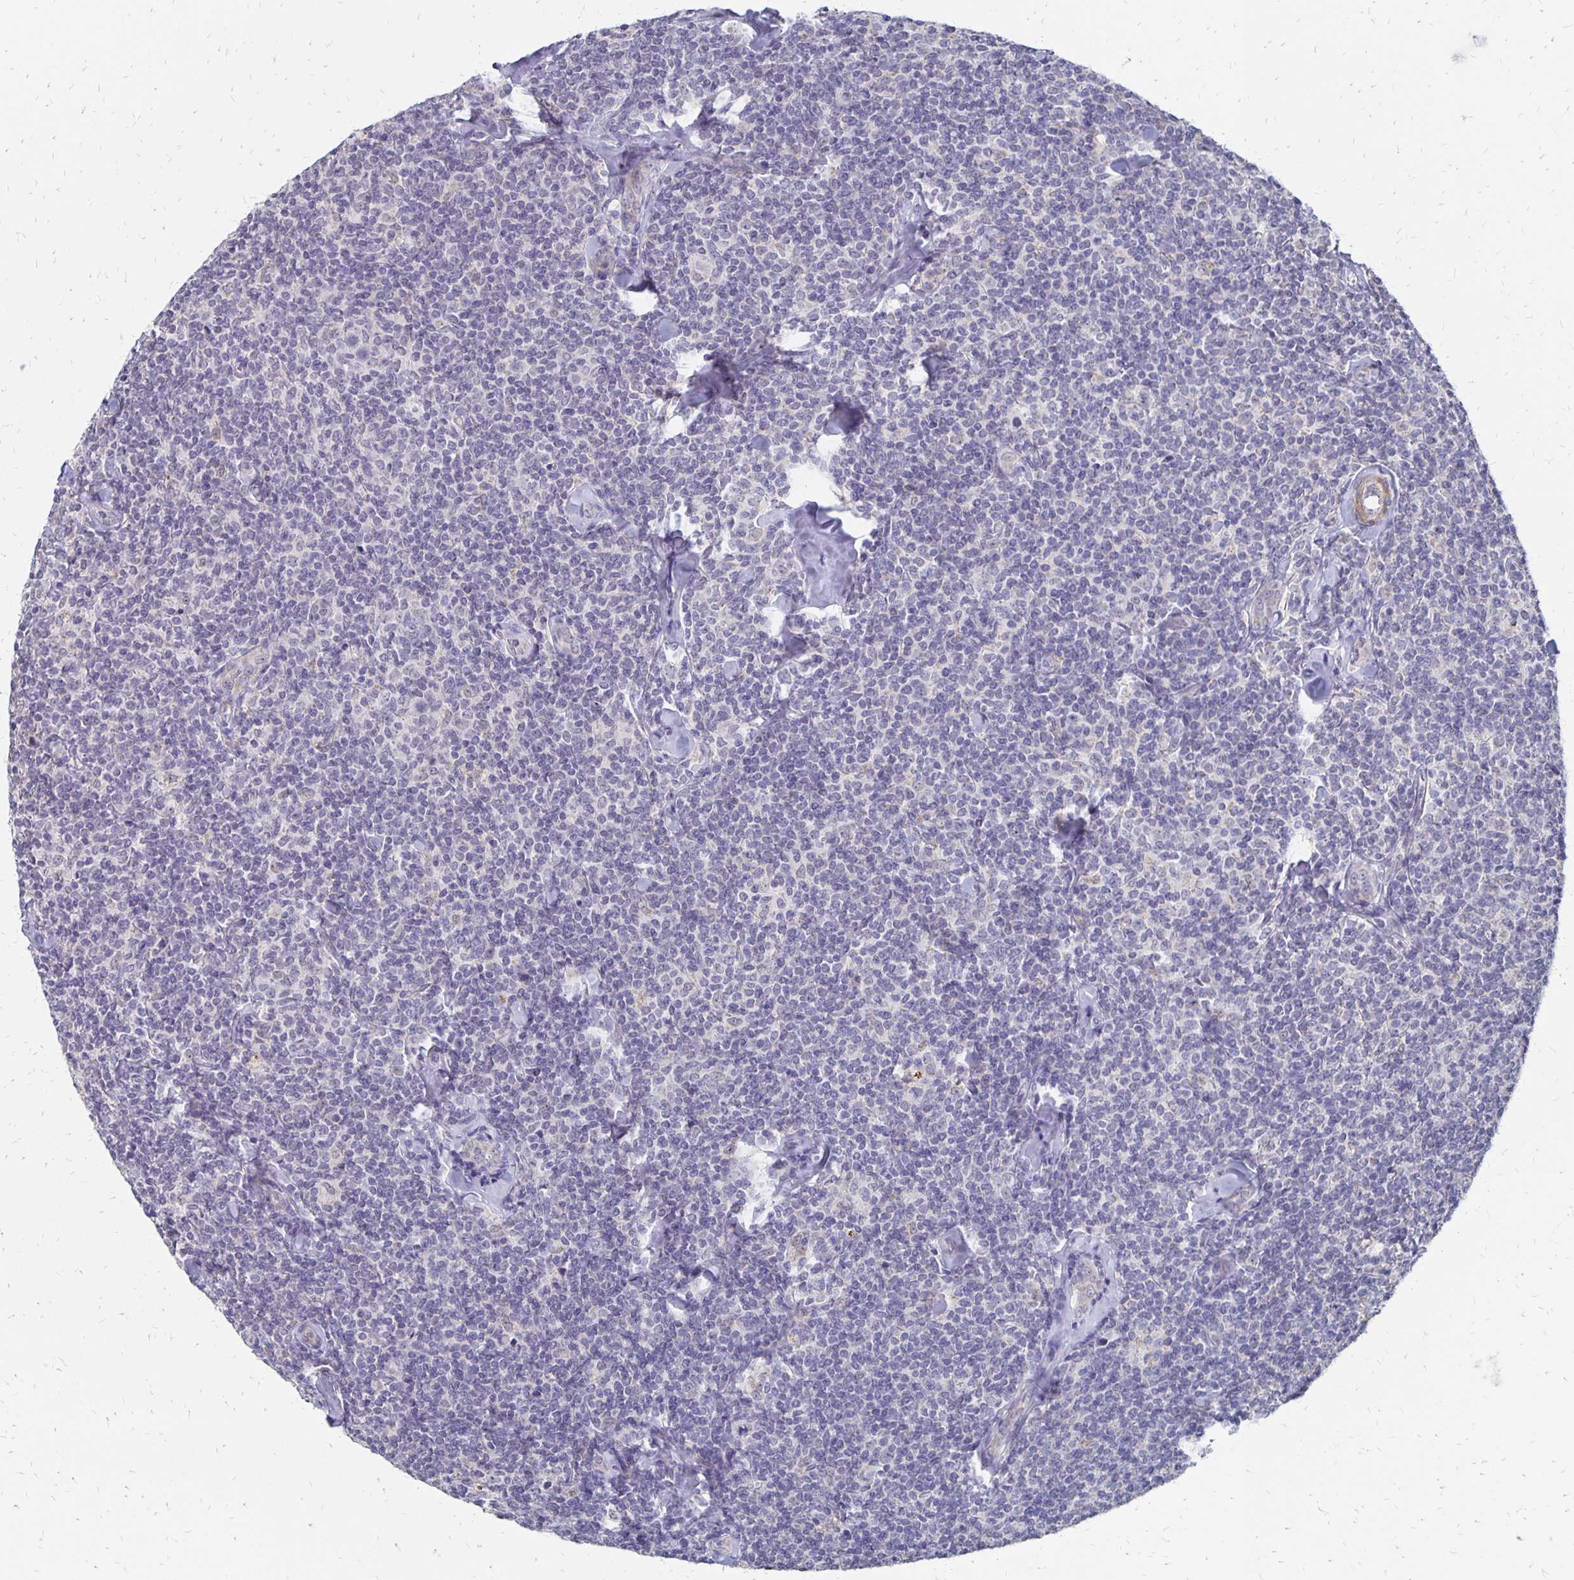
{"staining": {"intensity": "negative", "quantity": "none", "location": "none"}, "tissue": "lymphoma", "cell_type": "Tumor cells", "image_type": "cancer", "snomed": [{"axis": "morphology", "description": "Malignant lymphoma, non-Hodgkin's type, Low grade"}, {"axis": "topography", "description": "Lymph node"}], "caption": "The image exhibits no staining of tumor cells in low-grade malignant lymphoma, non-Hodgkin's type. Nuclei are stained in blue.", "gene": "ATOSB", "patient": {"sex": "female", "age": 56}}